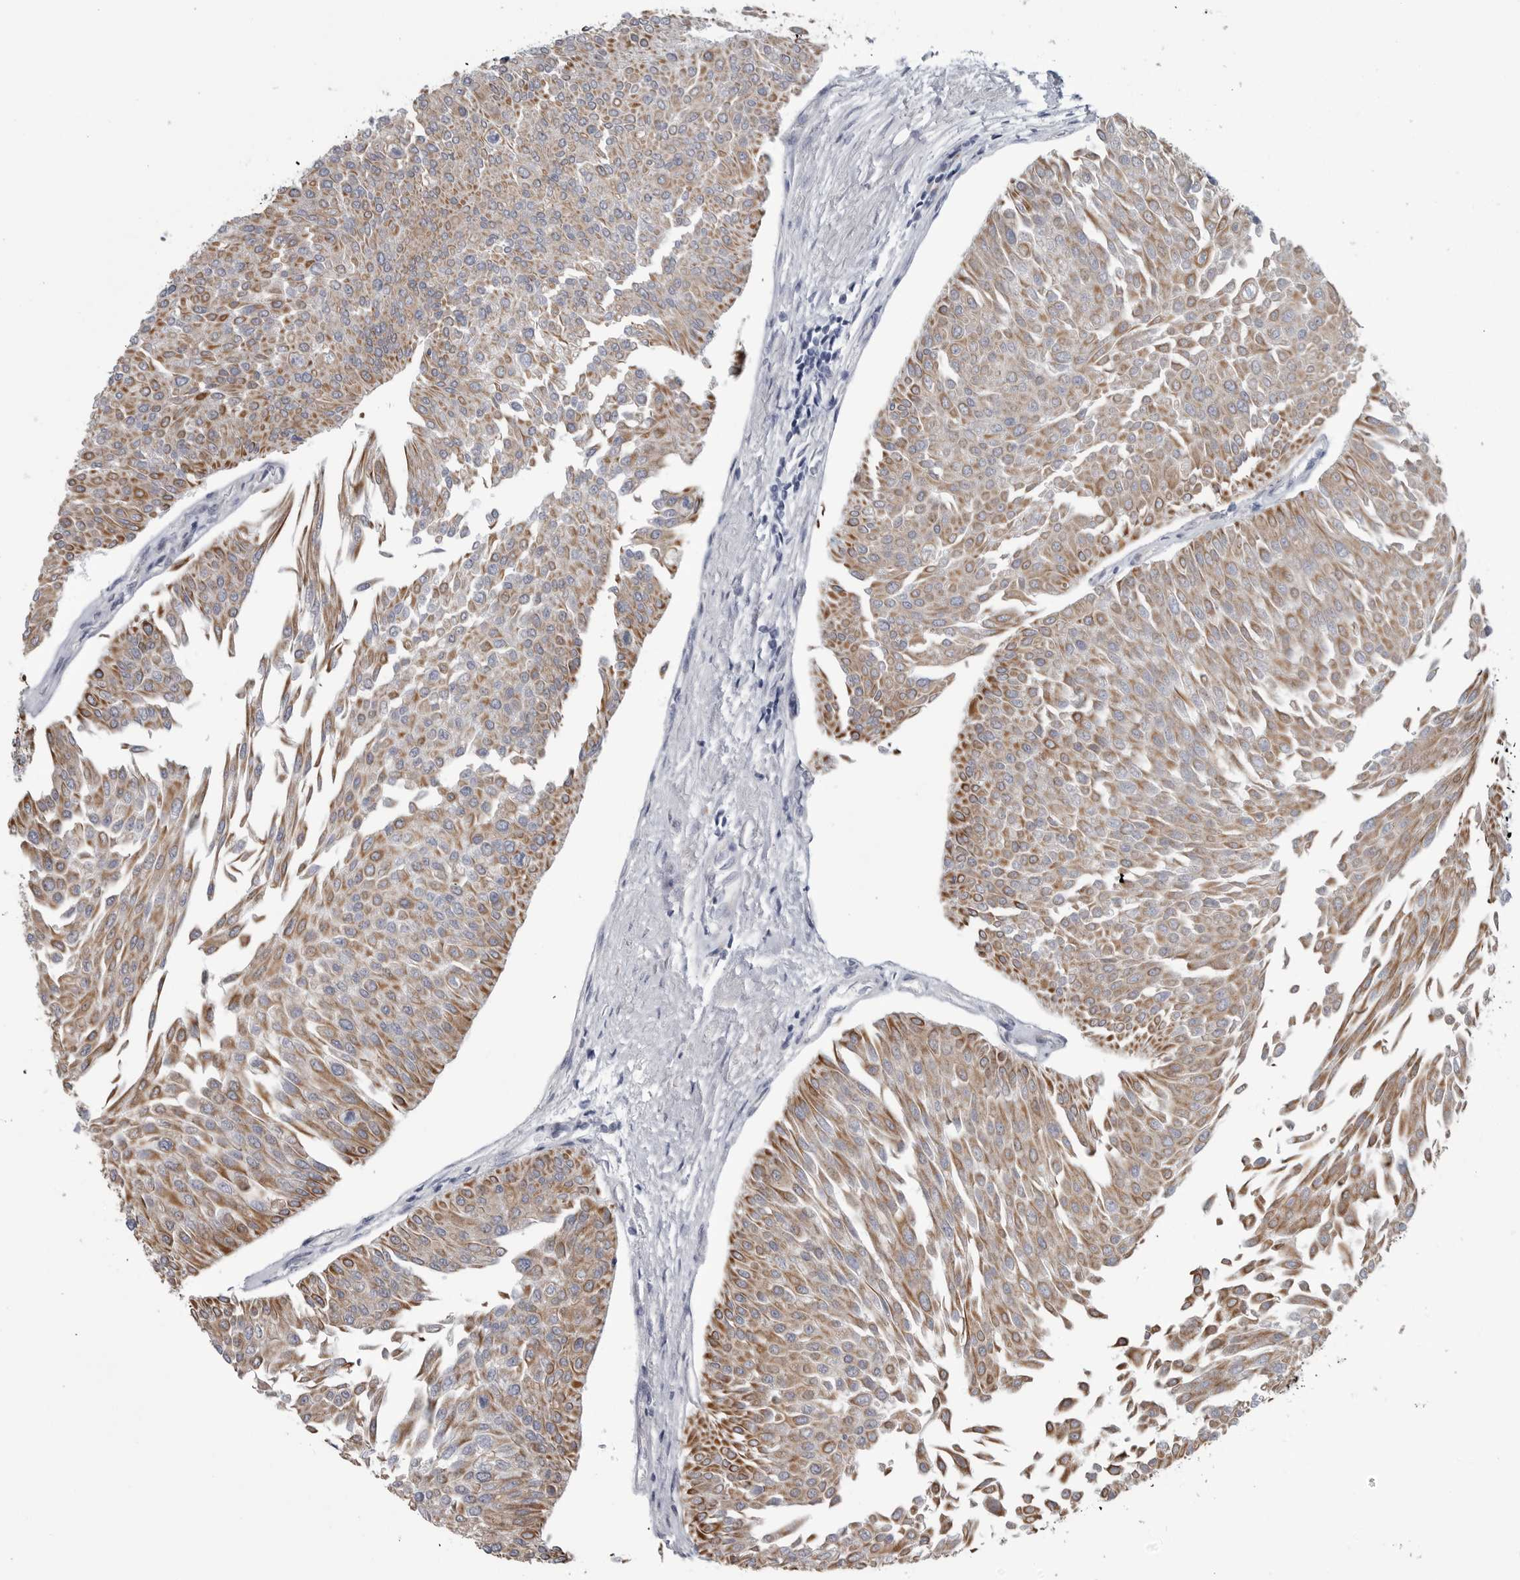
{"staining": {"intensity": "moderate", "quantity": ">75%", "location": "cytoplasmic/membranous"}, "tissue": "urothelial cancer", "cell_type": "Tumor cells", "image_type": "cancer", "snomed": [{"axis": "morphology", "description": "Urothelial carcinoma, Low grade"}, {"axis": "topography", "description": "Urinary bladder"}], "caption": "Protein expression analysis of human low-grade urothelial carcinoma reveals moderate cytoplasmic/membranous staining in about >75% of tumor cells. The staining is performed using DAB (3,3'-diaminobenzidine) brown chromogen to label protein expression. The nuclei are counter-stained blue using hematoxylin.", "gene": "MYOC", "patient": {"sex": "male", "age": 67}}